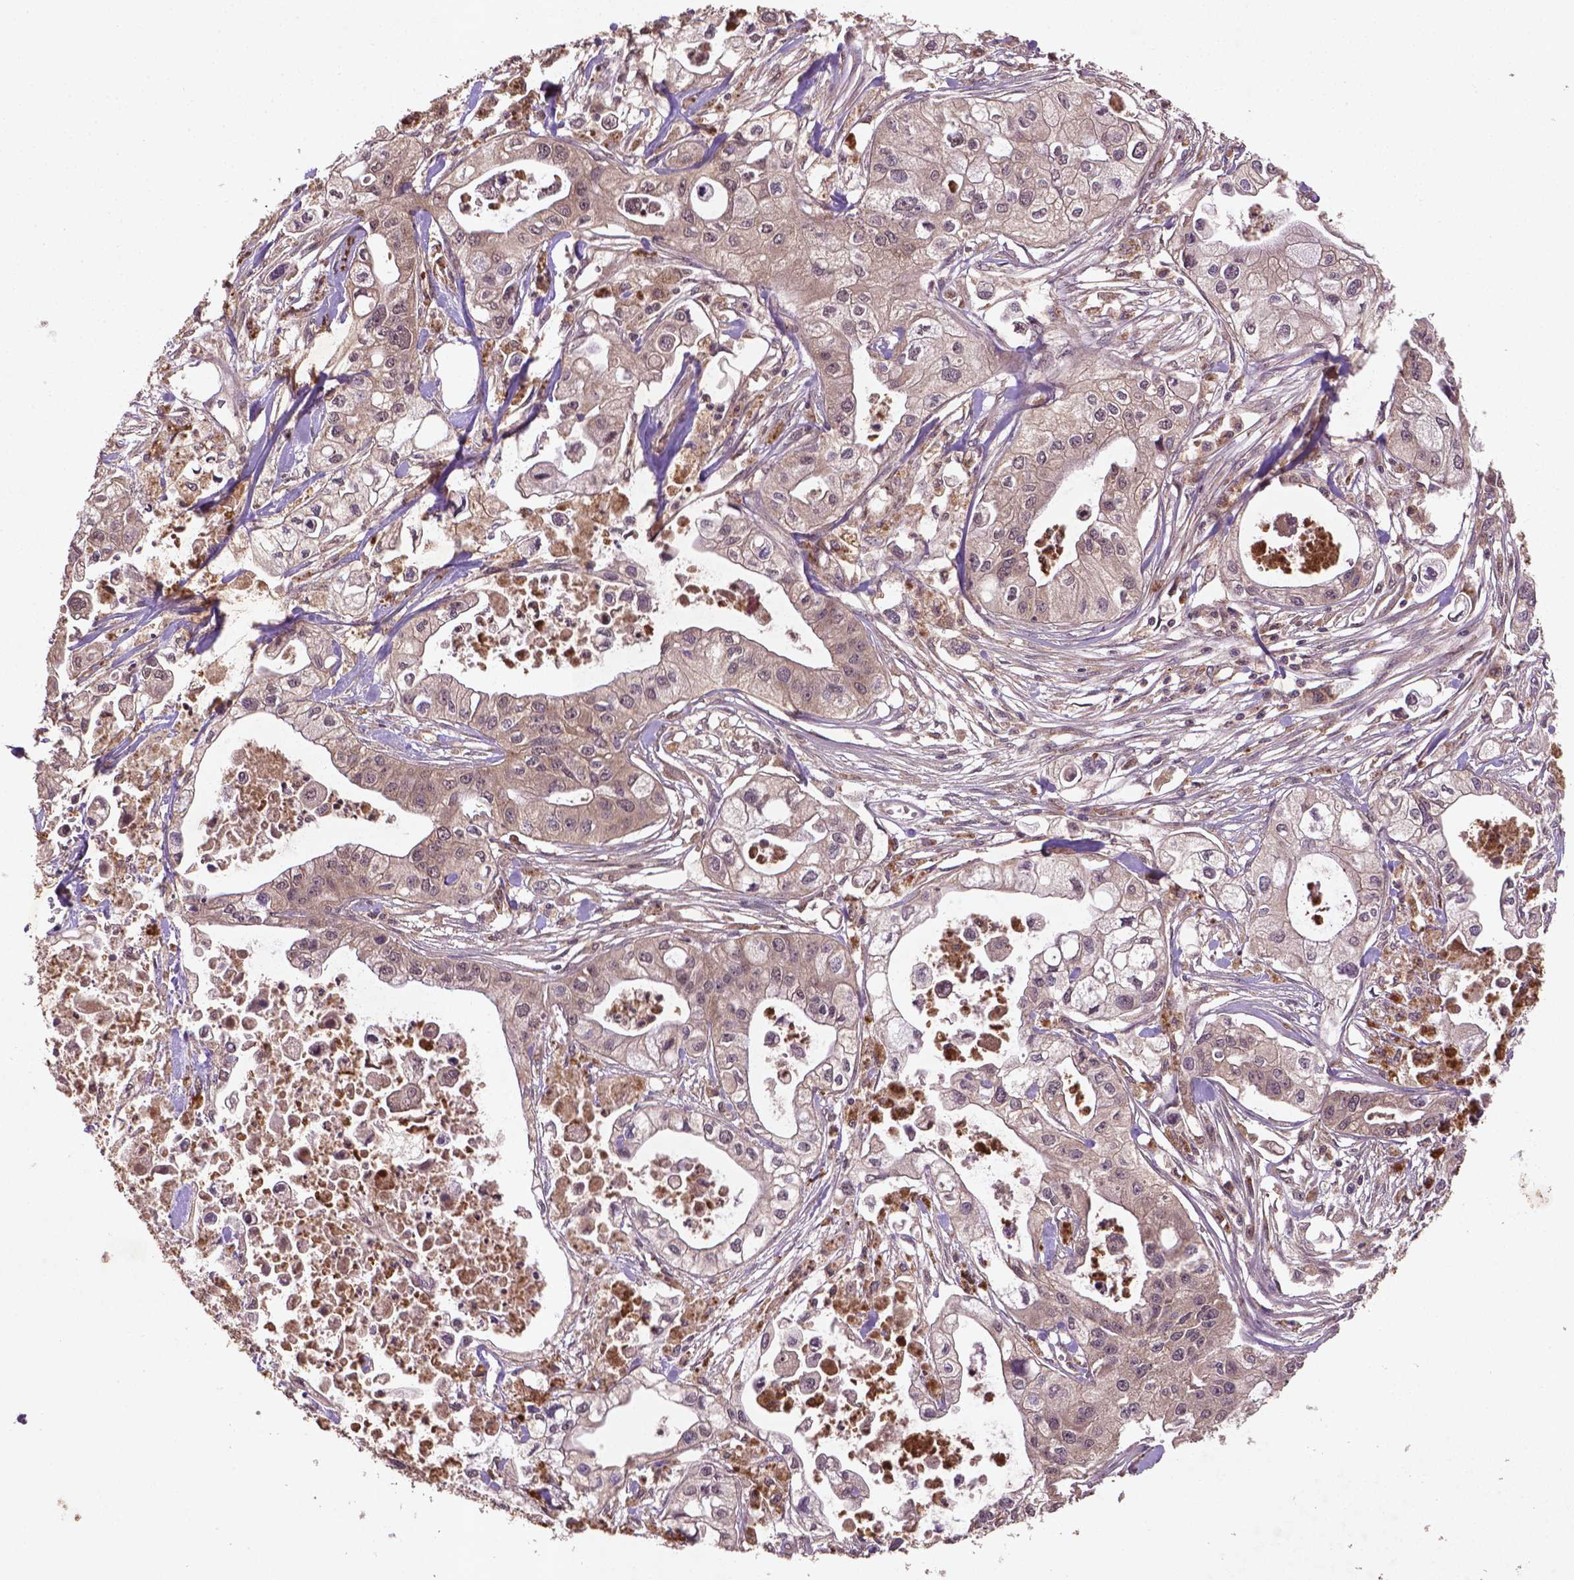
{"staining": {"intensity": "weak", "quantity": "25%-75%", "location": "cytoplasmic/membranous"}, "tissue": "pancreatic cancer", "cell_type": "Tumor cells", "image_type": "cancer", "snomed": [{"axis": "morphology", "description": "Adenocarcinoma, NOS"}, {"axis": "topography", "description": "Pancreas"}], "caption": "High-power microscopy captured an IHC micrograph of adenocarcinoma (pancreatic), revealing weak cytoplasmic/membranous expression in about 25%-75% of tumor cells.", "gene": "NIPAL2", "patient": {"sex": "male", "age": 70}}